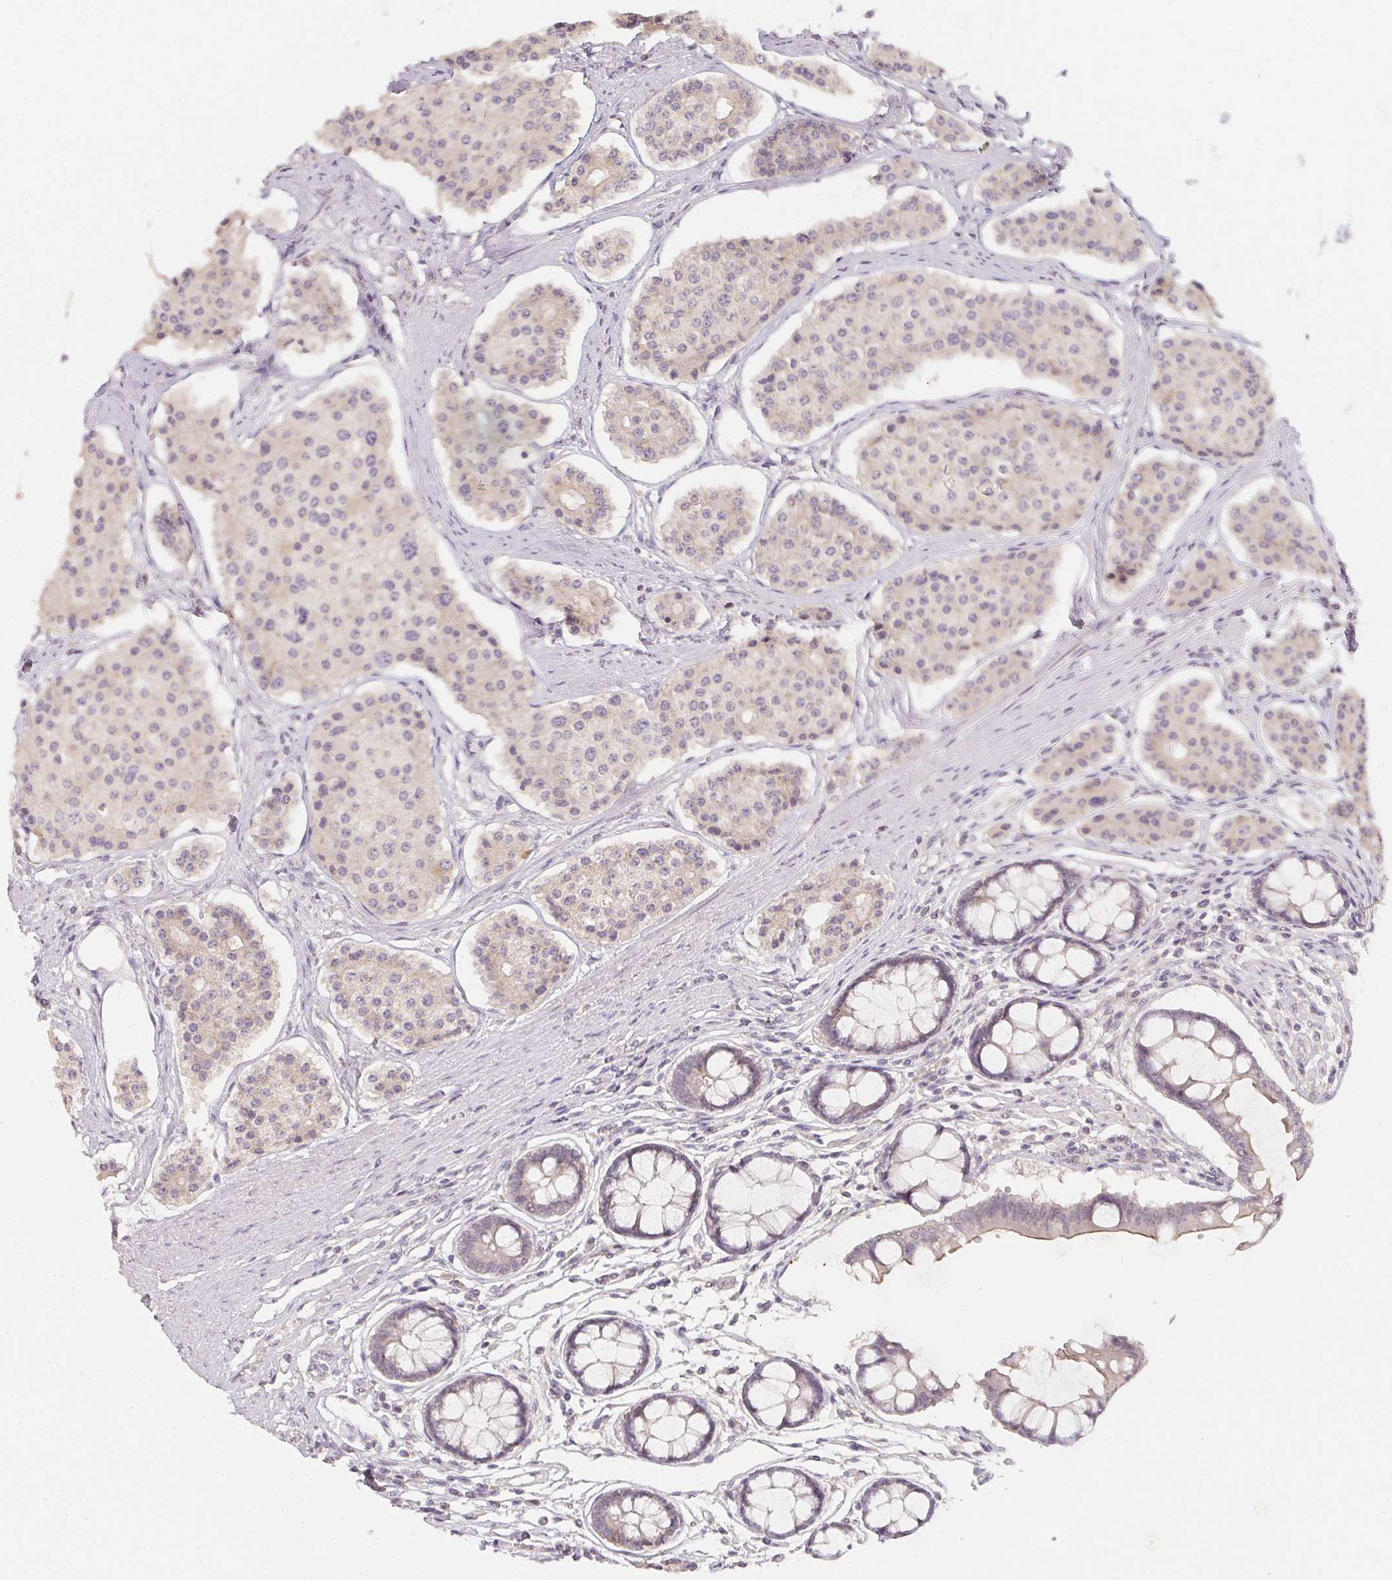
{"staining": {"intensity": "weak", "quantity": "<25%", "location": "cytoplasmic/membranous"}, "tissue": "carcinoid", "cell_type": "Tumor cells", "image_type": "cancer", "snomed": [{"axis": "morphology", "description": "Carcinoid, malignant, NOS"}, {"axis": "topography", "description": "Small intestine"}], "caption": "Tumor cells show no significant positivity in carcinoid.", "gene": "SOAT1", "patient": {"sex": "female", "age": 65}}